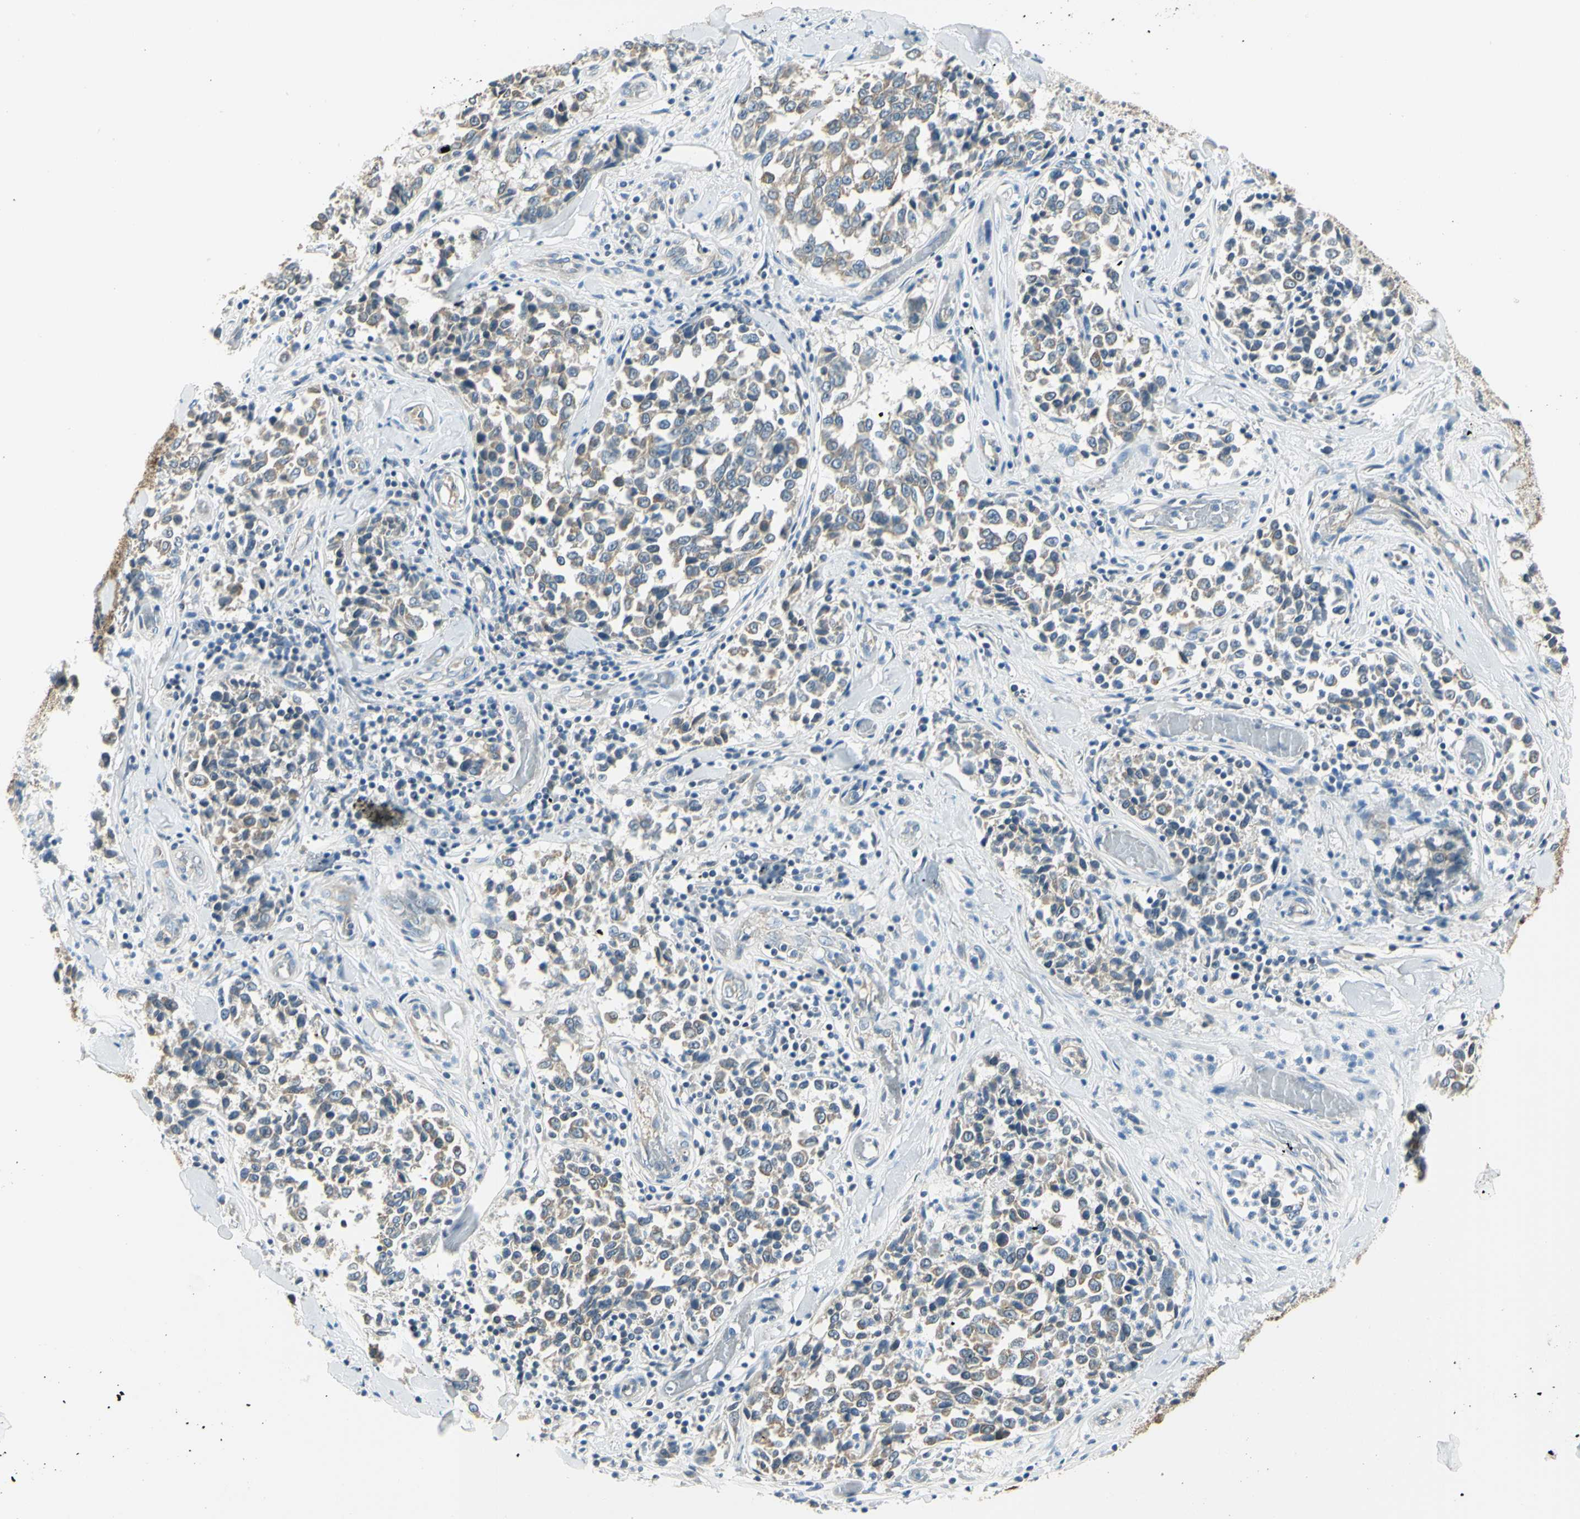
{"staining": {"intensity": "weak", "quantity": "25%-75%", "location": "cytoplasmic/membranous"}, "tissue": "melanoma", "cell_type": "Tumor cells", "image_type": "cancer", "snomed": [{"axis": "morphology", "description": "Malignant melanoma, NOS"}, {"axis": "topography", "description": "Skin"}], "caption": "A brown stain labels weak cytoplasmic/membranous staining of a protein in human melanoma tumor cells.", "gene": "IGDCC4", "patient": {"sex": "female", "age": 64}}